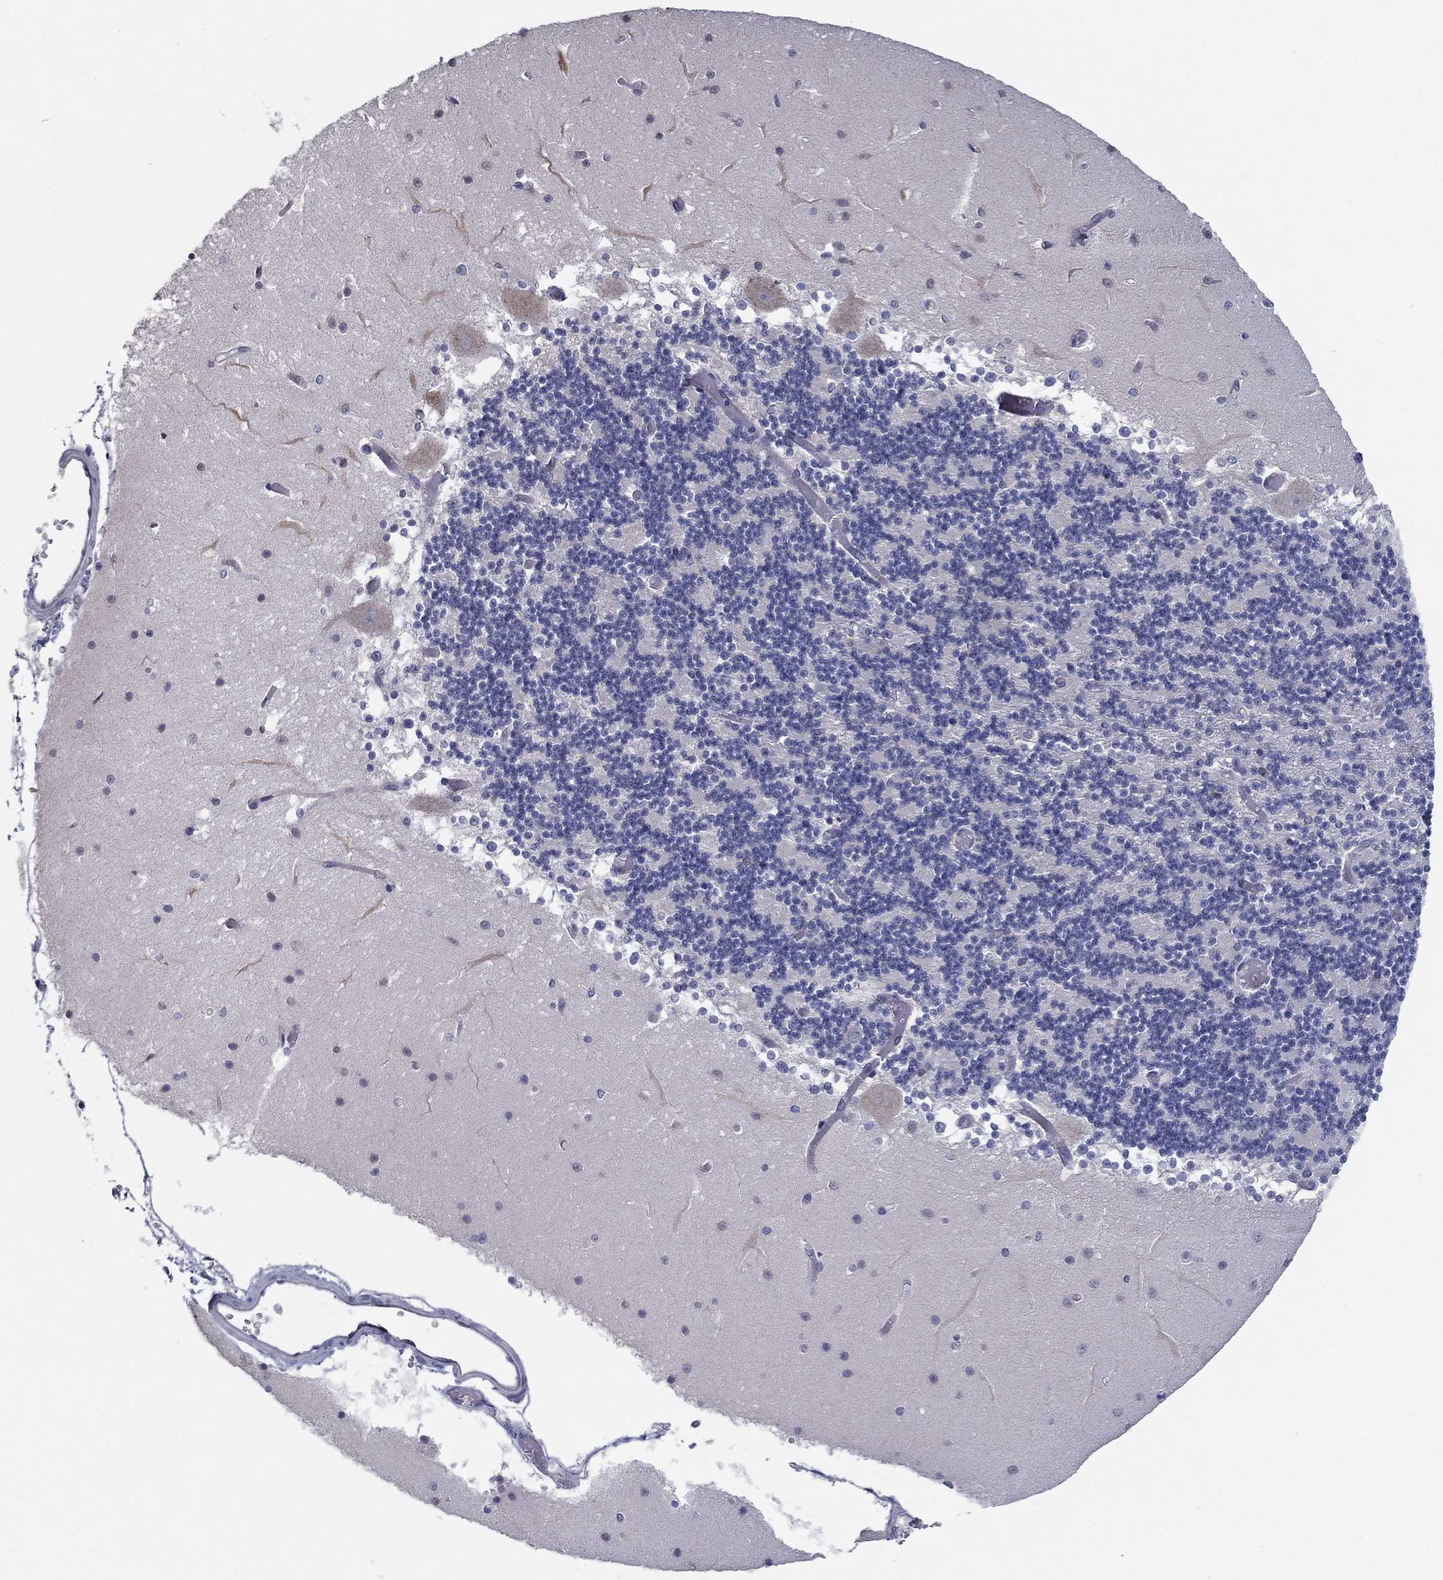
{"staining": {"intensity": "negative", "quantity": "none", "location": "none"}, "tissue": "cerebellum", "cell_type": "Cells in granular layer", "image_type": "normal", "snomed": [{"axis": "morphology", "description": "Normal tissue, NOS"}, {"axis": "topography", "description": "Cerebellum"}], "caption": "Cells in granular layer are negative for protein expression in normal human cerebellum. (Brightfield microscopy of DAB immunohistochemistry (IHC) at high magnification).", "gene": "ERMP1", "patient": {"sex": "female", "age": 28}}